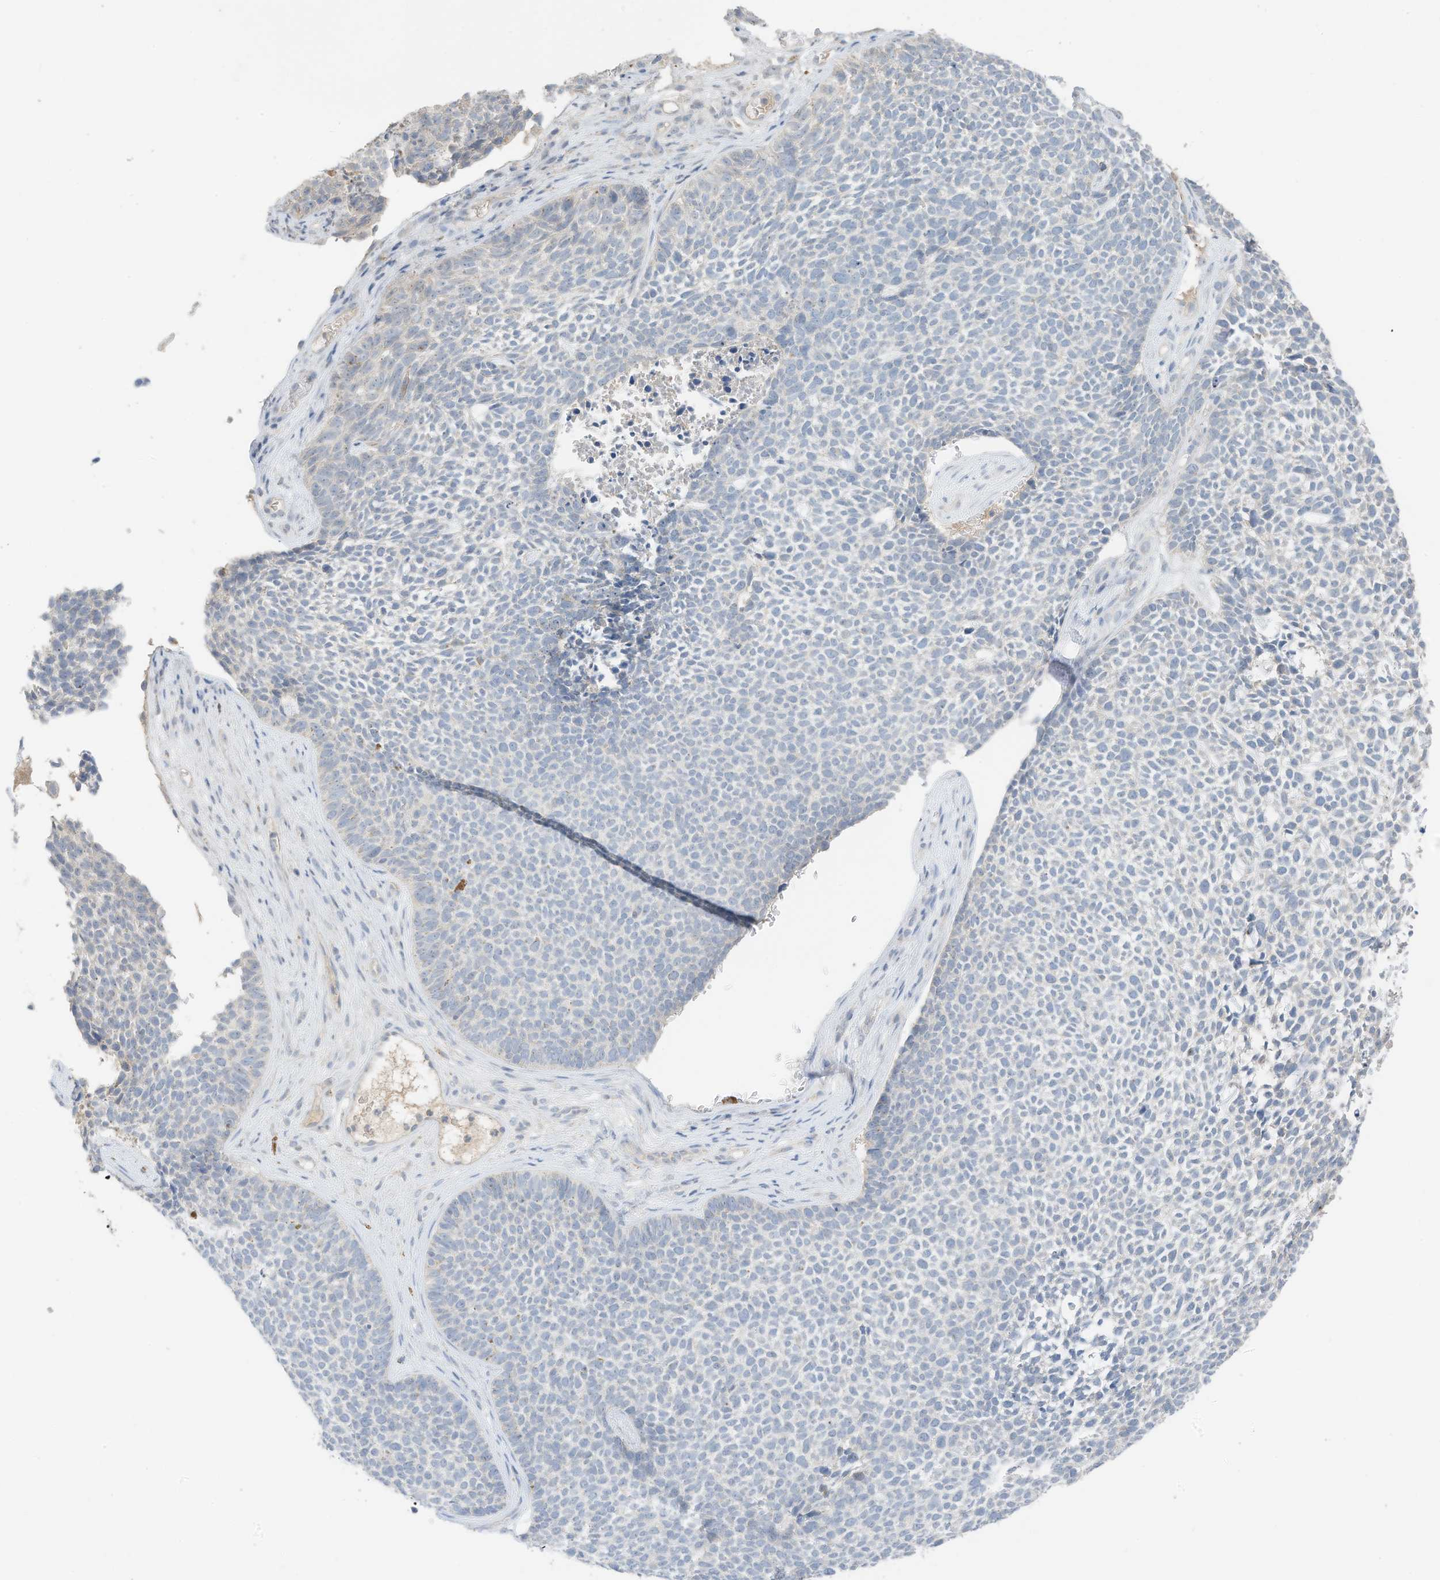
{"staining": {"intensity": "negative", "quantity": "none", "location": "none"}, "tissue": "skin cancer", "cell_type": "Tumor cells", "image_type": "cancer", "snomed": [{"axis": "morphology", "description": "Basal cell carcinoma"}, {"axis": "topography", "description": "Skin"}], "caption": "DAB (3,3'-diaminobenzidine) immunohistochemical staining of human skin cancer (basal cell carcinoma) displays no significant staining in tumor cells.", "gene": "CAPN13", "patient": {"sex": "female", "age": 84}}